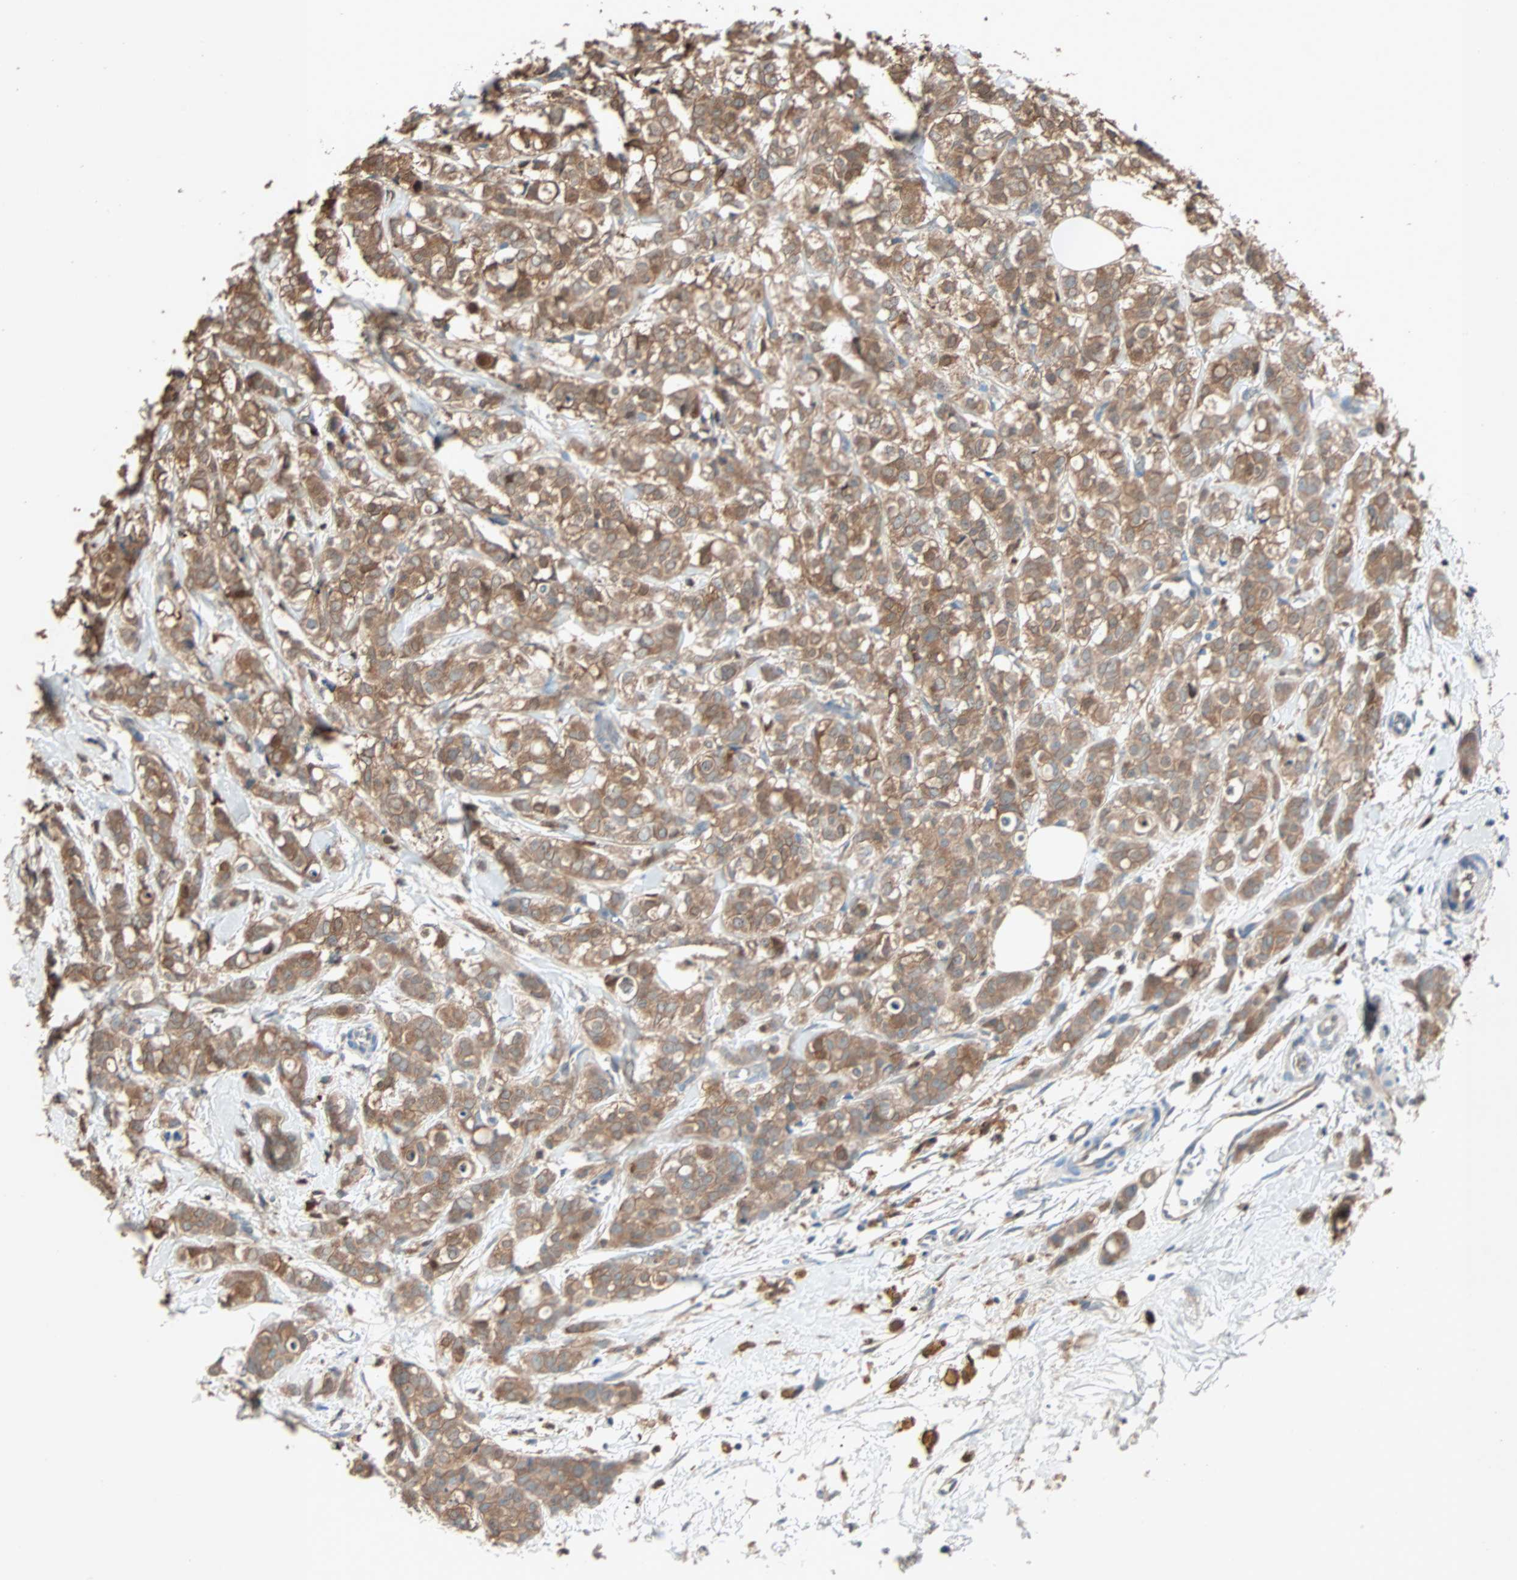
{"staining": {"intensity": "moderate", "quantity": ">75%", "location": "cytoplasmic/membranous"}, "tissue": "breast cancer", "cell_type": "Tumor cells", "image_type": "cancer", "snomed": [{"axis": "morphology", "description": "Lobular carcinoma"}, {"axis": "topography", "description": "Breast"}], "caption": "A high-resolution image shows immunohistochemistry staining of breast lobular carcinoma, which demonstrates moderate cytoplasmic/membranous staining in approximately >75% of tumor cells.", "gene": "PRDX1", "patient": {"sex": "female", "age": 60}}